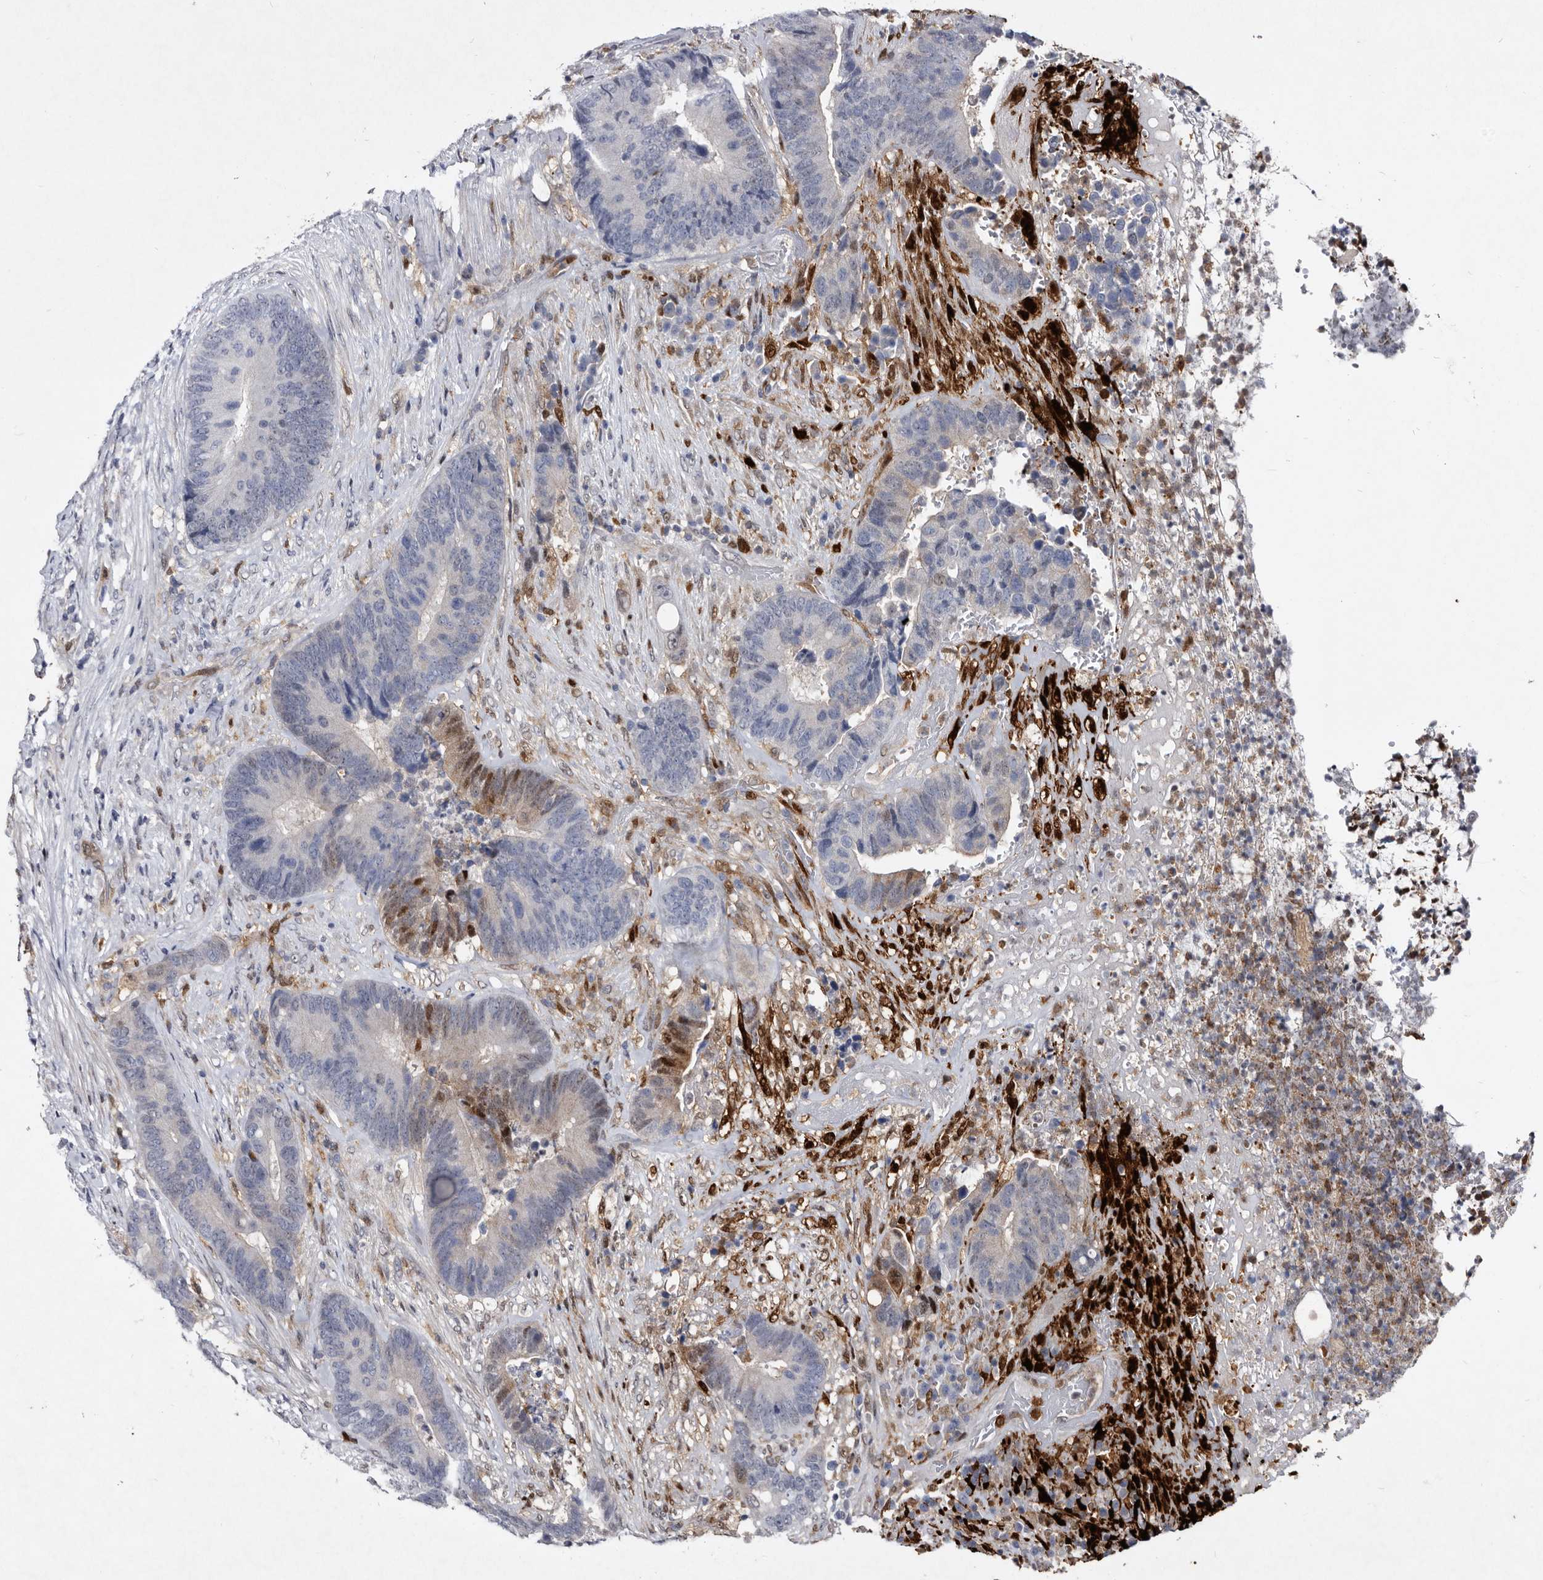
{"staining": {"intensity": "moderate", "quantity": "<25%", "location": "cytoplasmic/membranous,nuclear"}, "tissue": "colorectal cancer", "cell_type": "Tumor cells", "image_type": "cancer", "snomed": [{"axis": "morphology", "description": "Adenocarcinoma, NOS"}, {"axis": "topography", "description": "Rectum"}], "caption": "There is low levels of moderate cytoplasmic/membranous and nuclear staining in tumor cells of adenocarcinoma (colorectal), as demonstrated by immunohistochemical staining (brown color).", "gene": "SERPINB8", "patient": {"sex": "female", "age": 89}}